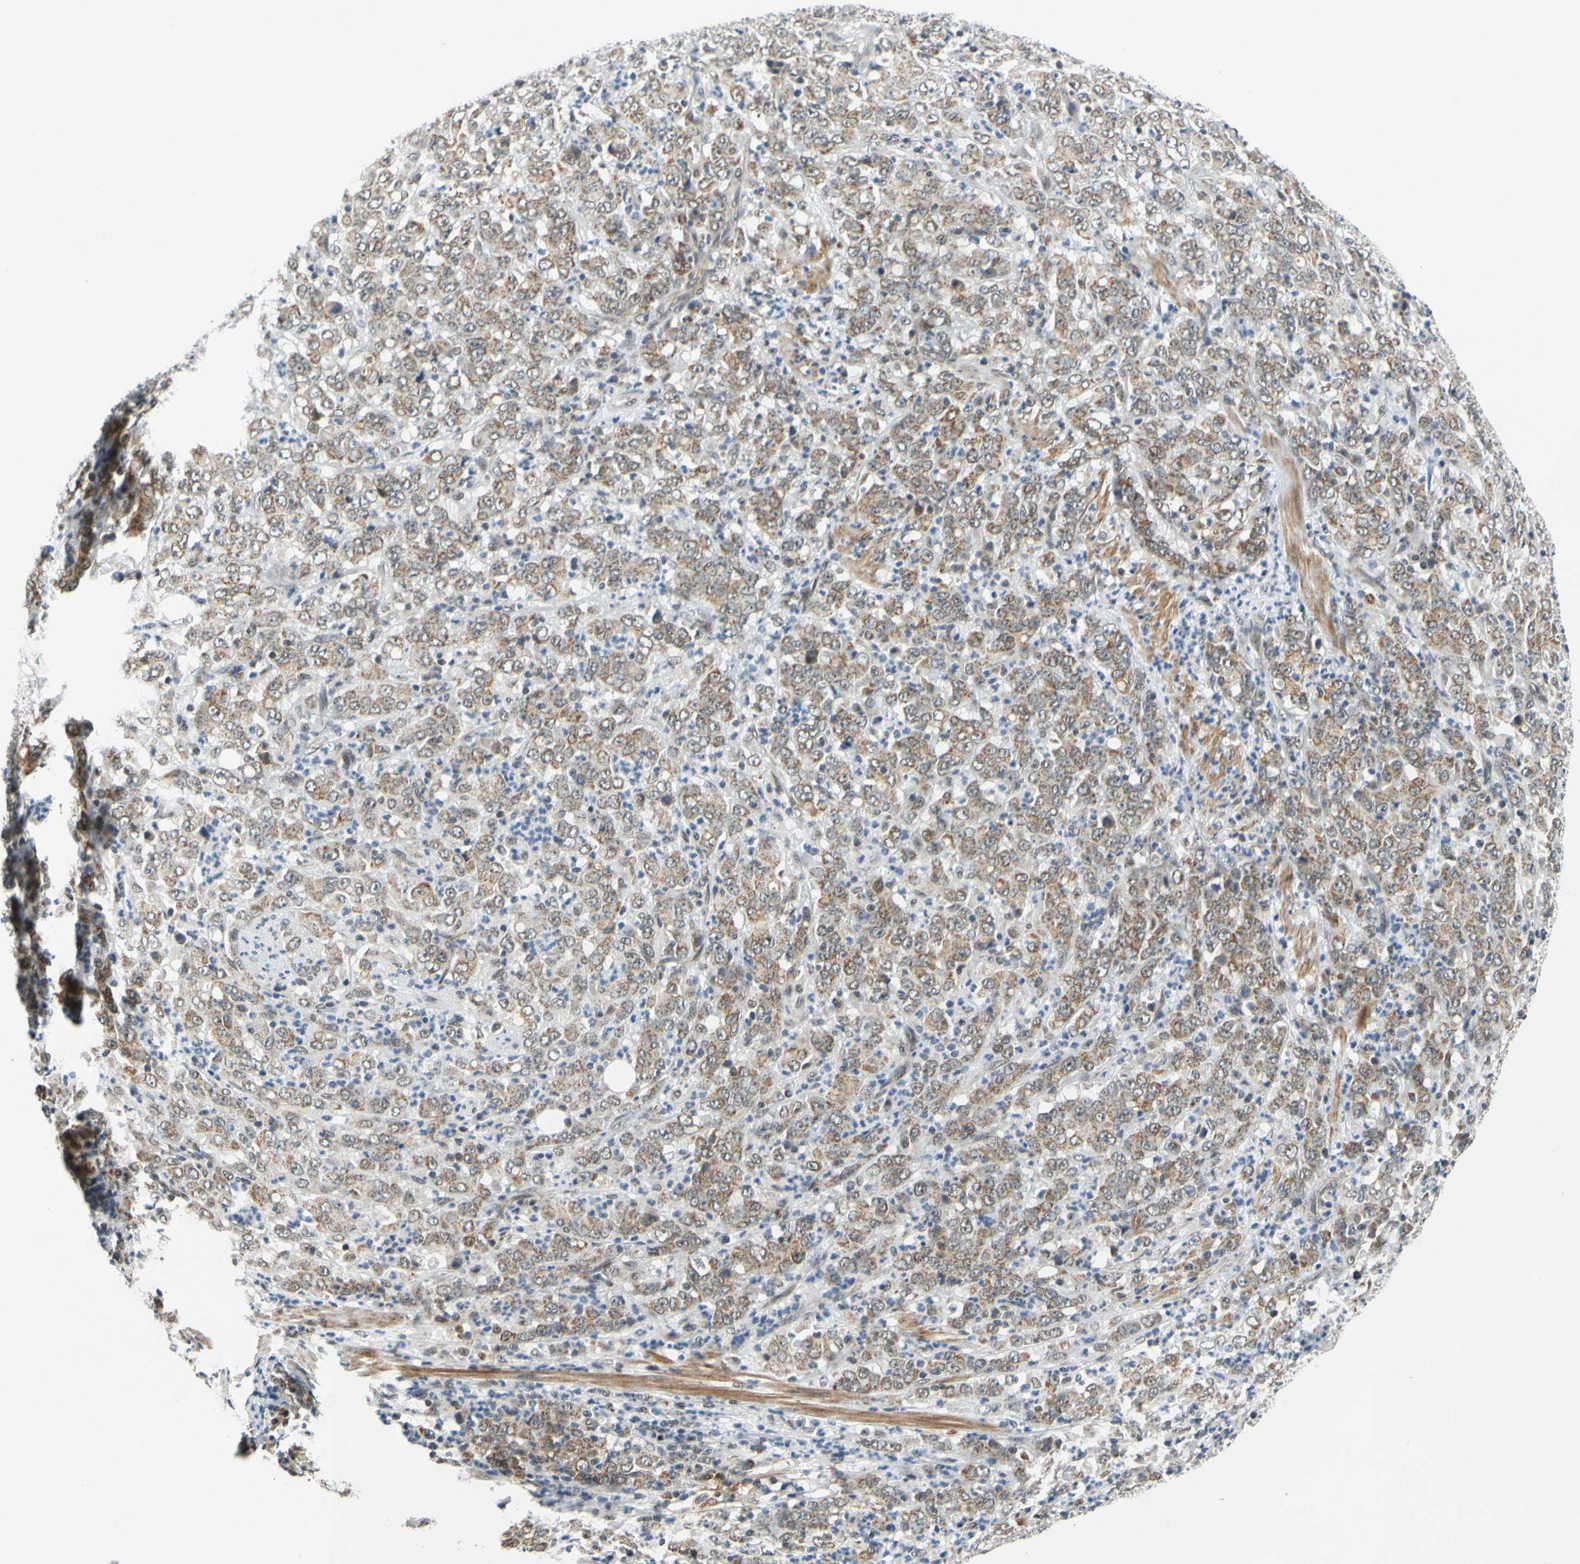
{"staining": {"intensity": "moderate", "quantity": ">75%", "location": "cytoplasmic/membranous"}, "tissue": "stomach cancer", "cell_type": "Tumor cells", "image_type": "cancer", "snomed": [{"axis": "morphology", "description": "Adenocarcinoma, NOS"}, {"axis": "topography", "description": "Stomach, lower"}], "caption": "Immunohistochemical staining of human stomach adenocarcinoma displays moderate cytoplasmic/membranous protein positivity in approximately >75% of tumor cells.", "gene": "POGZ", "patient": {"sex": "female", "age": 71}}